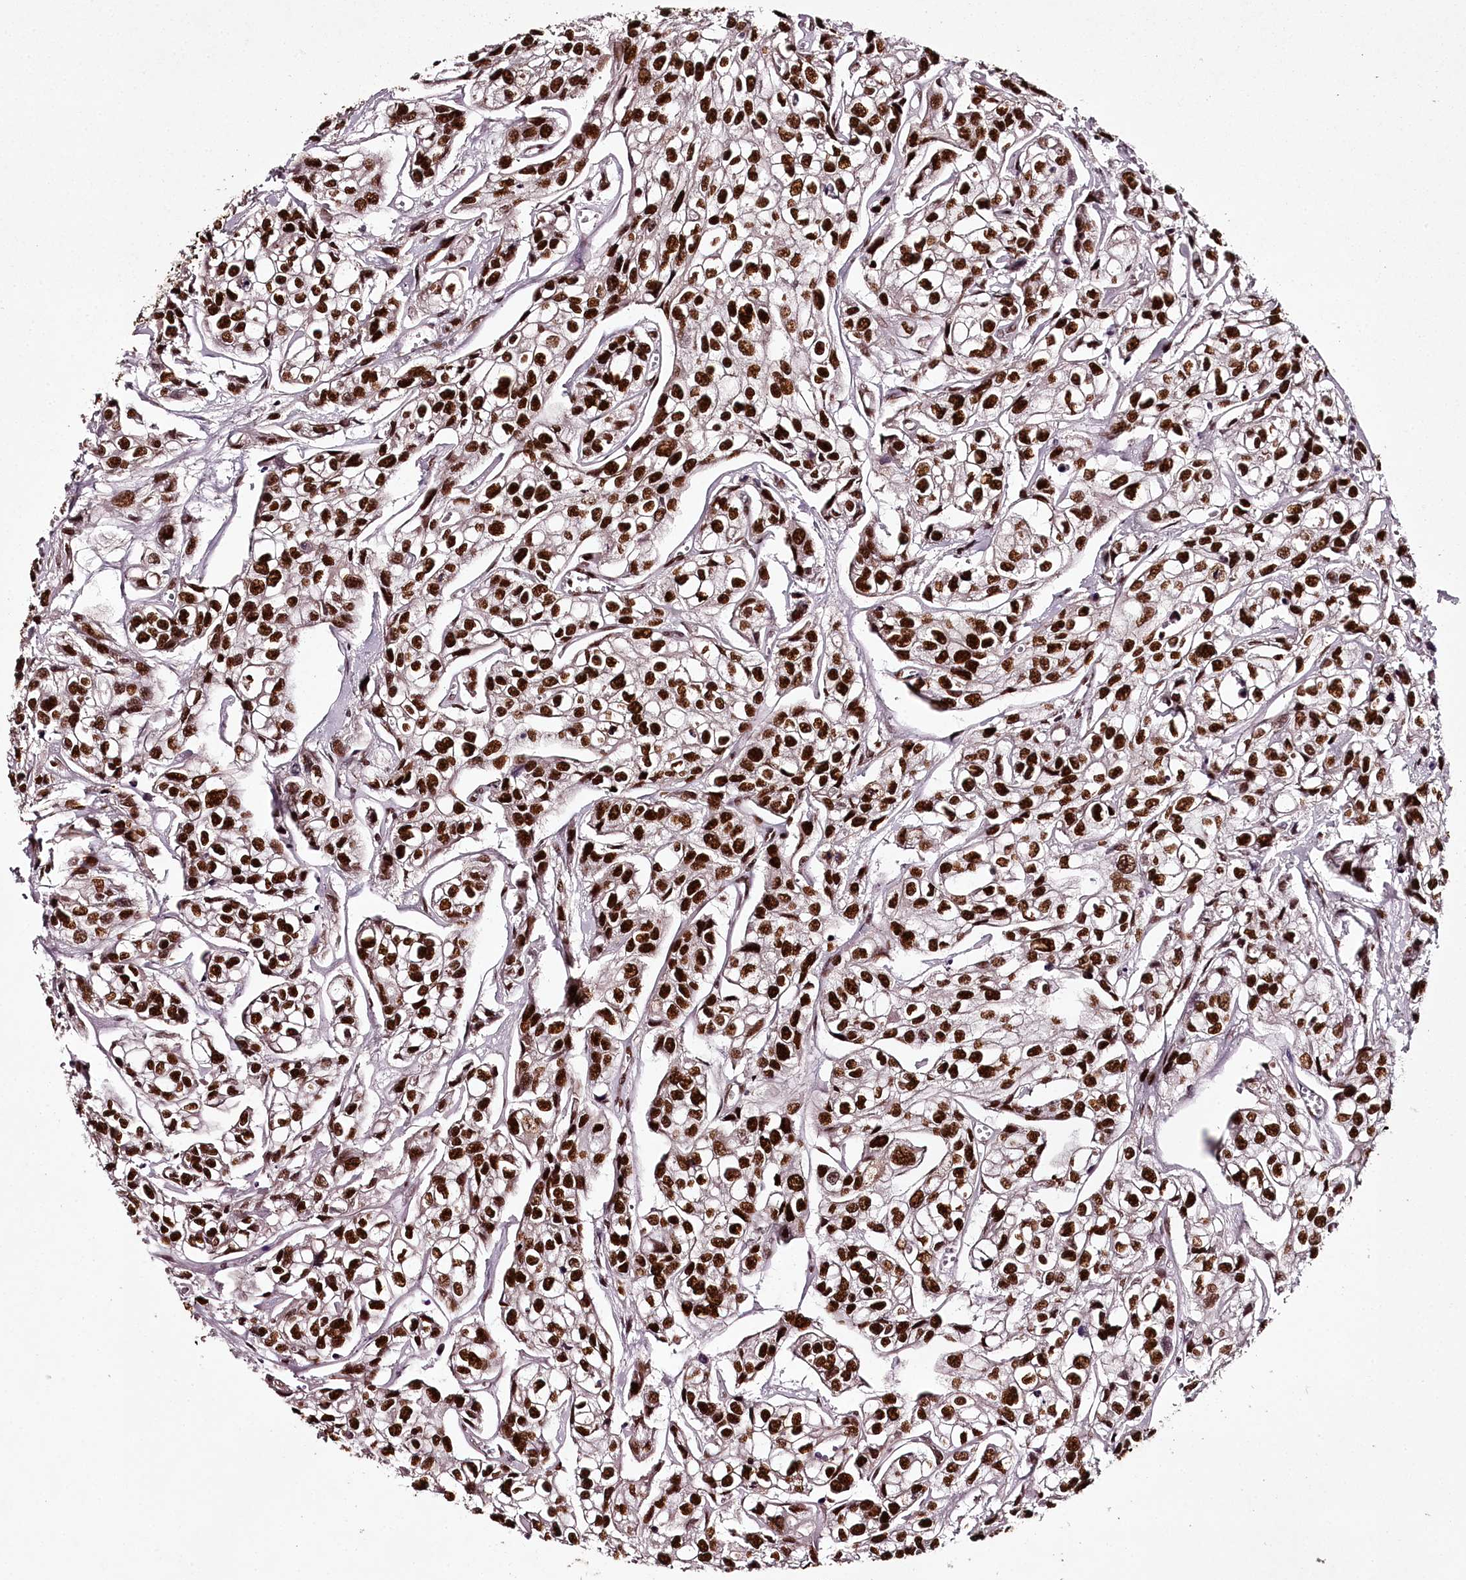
{"staining": {"intensity": "strong", "quantity": ">75%", "location": "nuclear"}, "tissue": "urothelial cancer", "cell_type": "Tumor cells", "image_type": "cancer", "snomed": [{"axis": "morphology", "description": "Urothelial carcinoma, High grade"}, {"axis": "topography", "description": "Urinary bladder"}], "caption": "Immunohistochemical staining of human urothelial cancer displays high levels of strong nuclear staining in approximately >75% of tumor cells. (Stains: DAB in brown, nuclei in blue, Microscopy: brightfield microscopy at high magnification).", "gene": "PSPC1", "patient": {"sex": "male", "age": 67}}